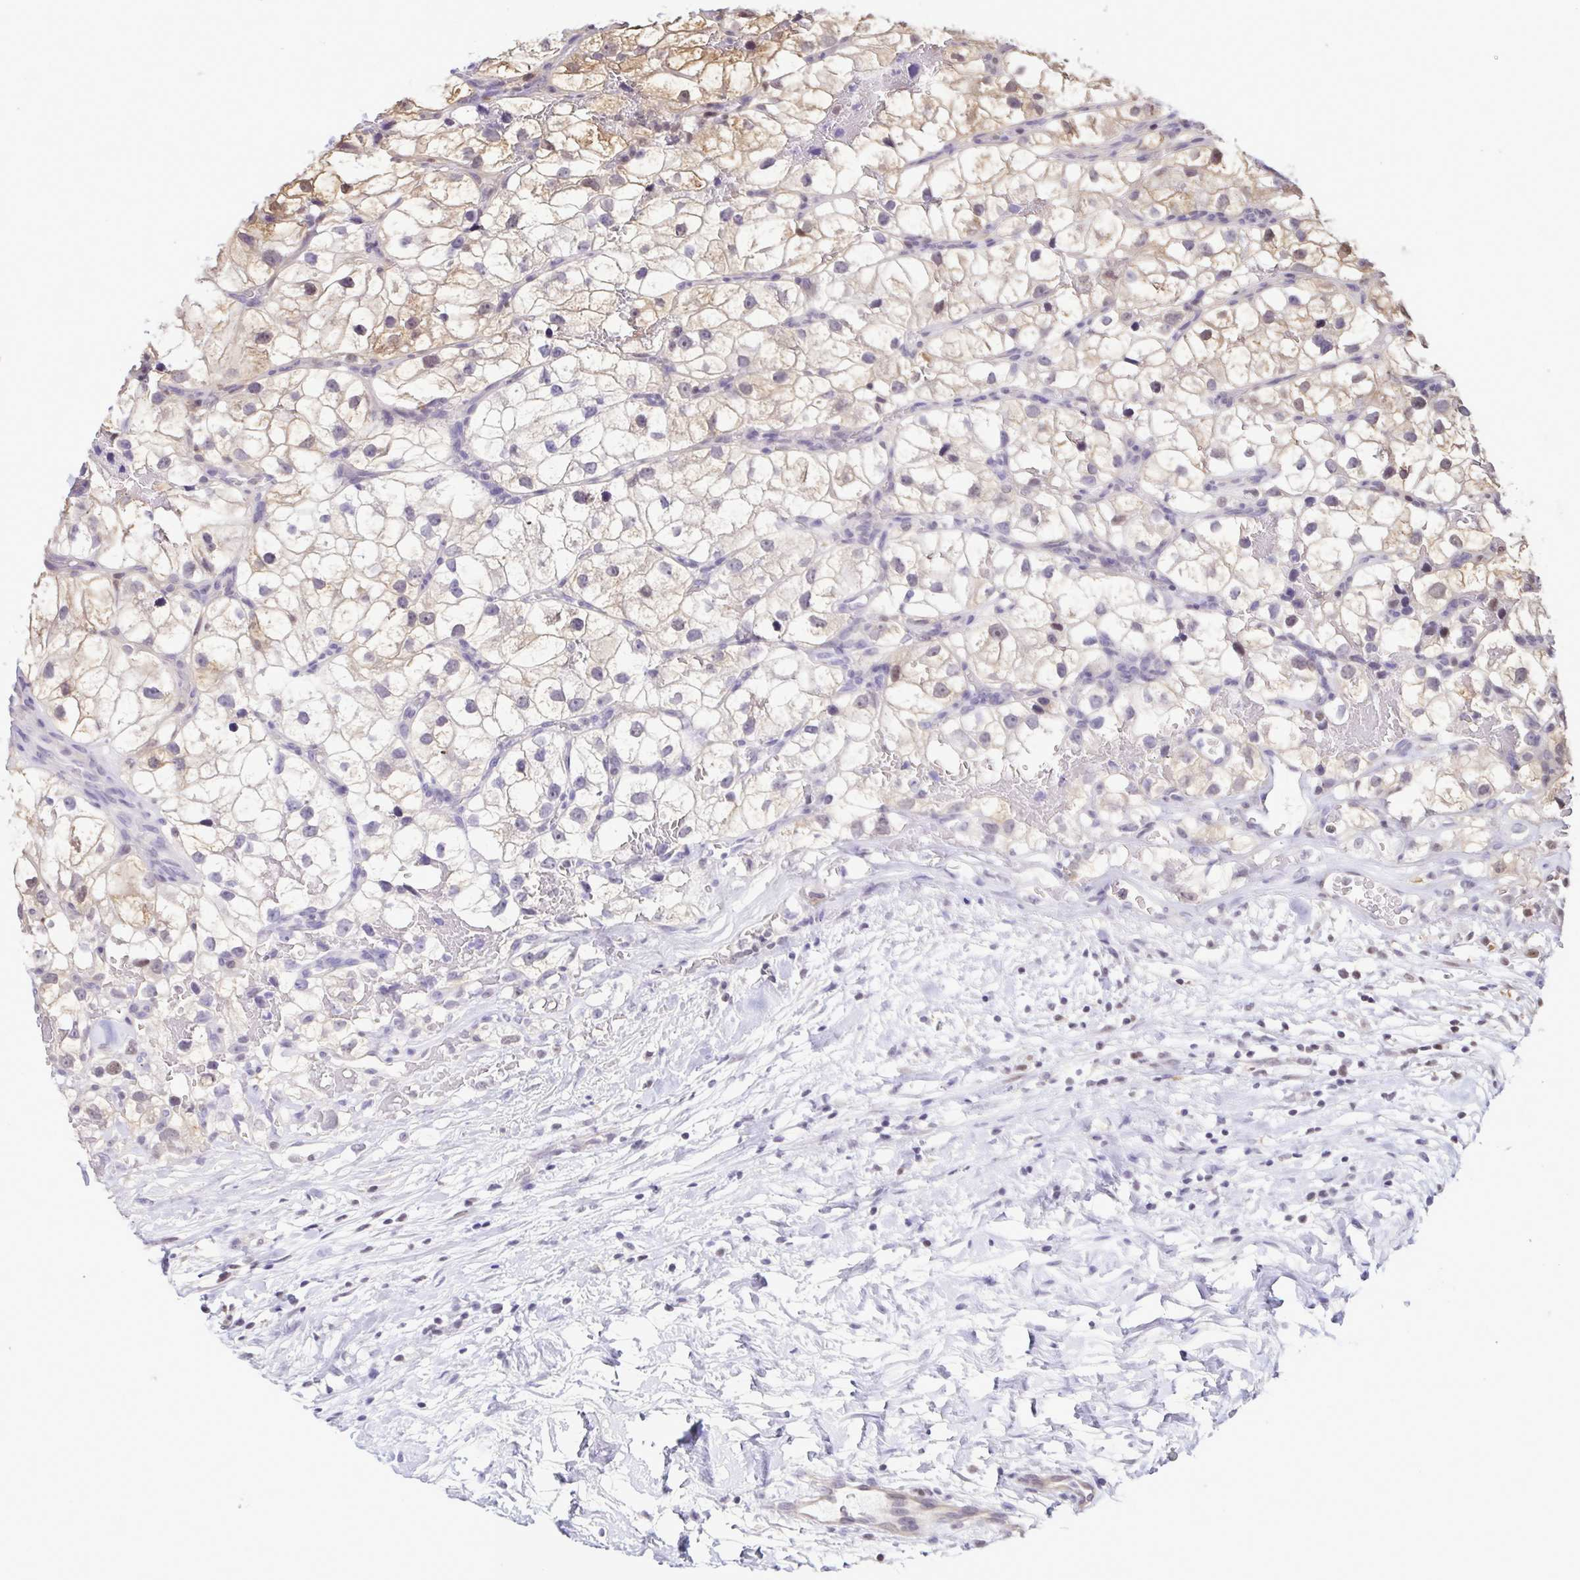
{"staining": {"intensity": "weak", "quantity": "<25%", "location": "cytoplasmic/membranous"}, "tissue": "renal cancer", "cell_type": "Tumor cells", "image_type": "cancer", "snomed": [{"axis": "morphology", "description": "Adenocarcinoma, NOS"}, {"axis": "topography", "description": "Kidney"}], "caption": "Immunohistochemistry (IHC) image of renal adenocarcinoma stained for a protein (brown), which reveals no staining in tumor cells. (DAB (3,3'-diaminobenzidine) immunohistochemistry (IHC), high magnification).", "gene": "PSMB9", "patient": {"sex": "male", "age": 59}}